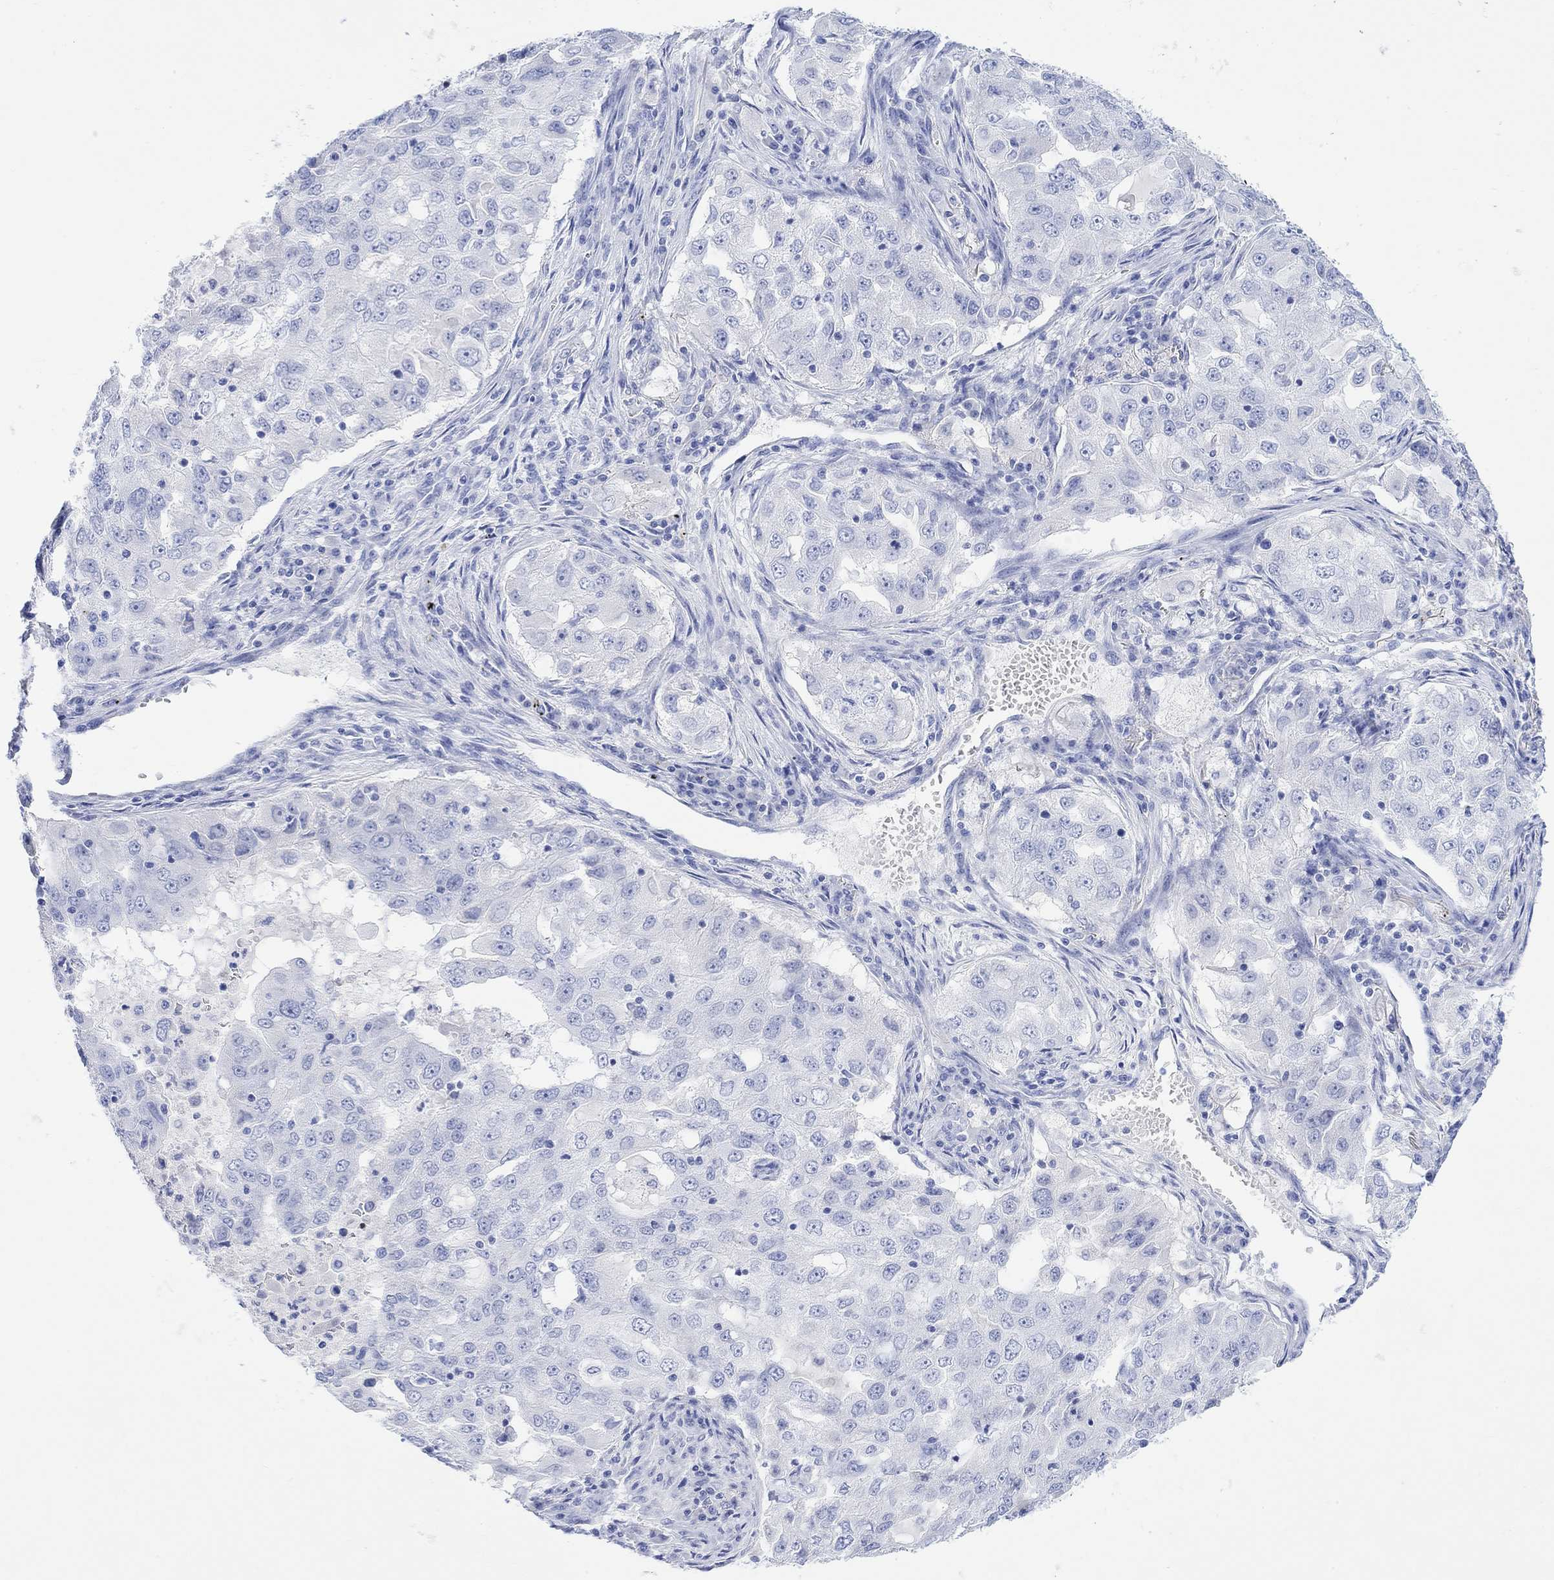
{"staining": {"intensity": "negative", "quantity": "none", "location": "none"}, "tissue": "lung cancer", "cell_type": "Tumor cells", "image_type": "cancer", "snomed": [{"axis": "morphology", "description": "Adenocarcinoma, NOS"}, {"axis": "topography", "description": "Lung"}], "caption": "This photomicrograph is of lung cancer (adenocarcinoma) stained with immunohistochemistry (IHC) to label a protein in brown with the nuclei are counter-stained blue. There is no staining in tumor cells.", "gene": "CALCA", "patient": {"sex": "female", "age": 61}}